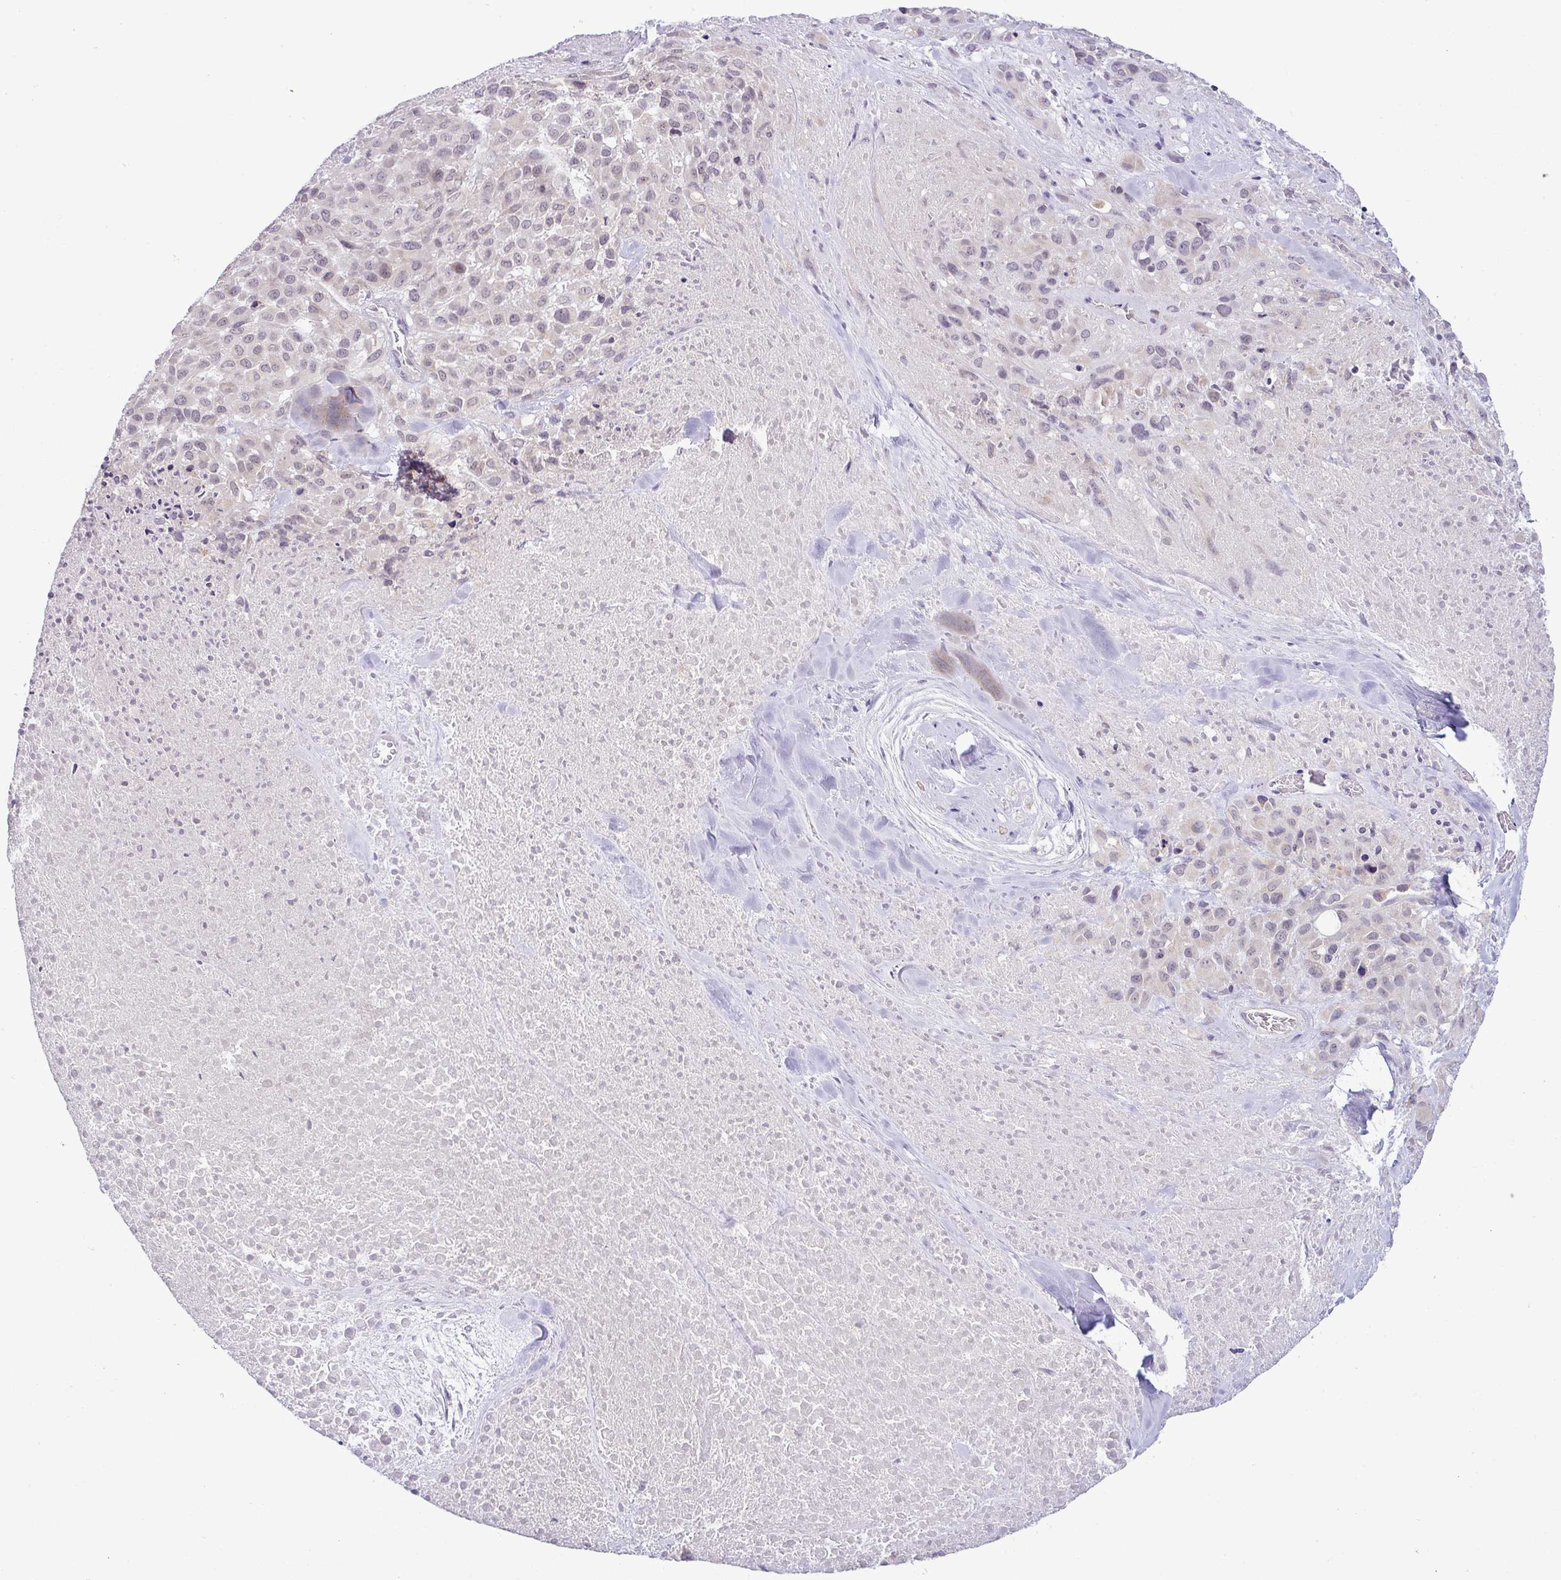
{"staining": {"intensity": "negative", "quantity": "none", "location": "none"}, "tissue": "melanoma", "cell_type": "Tumor cells", "image_type": "cancer", "snomed": [{"axis": "morphology", "description": "Malignant melanoma, Metastatic site"}, {"axis": "topography", "description": "Skin"}], "caption": "Immunohistochemical staining of malignant melanoma (metastatic site) shows no significant expression in tumor cells. (Stains: DAB (3,3'-diaminobenzidine) immunohistochemistry with hematoxylin counter stain, Microscopy: brightfield microscopy at high magnification).", "gene": "HBEGF", "patient": {"sex": "female", "age": 81}}